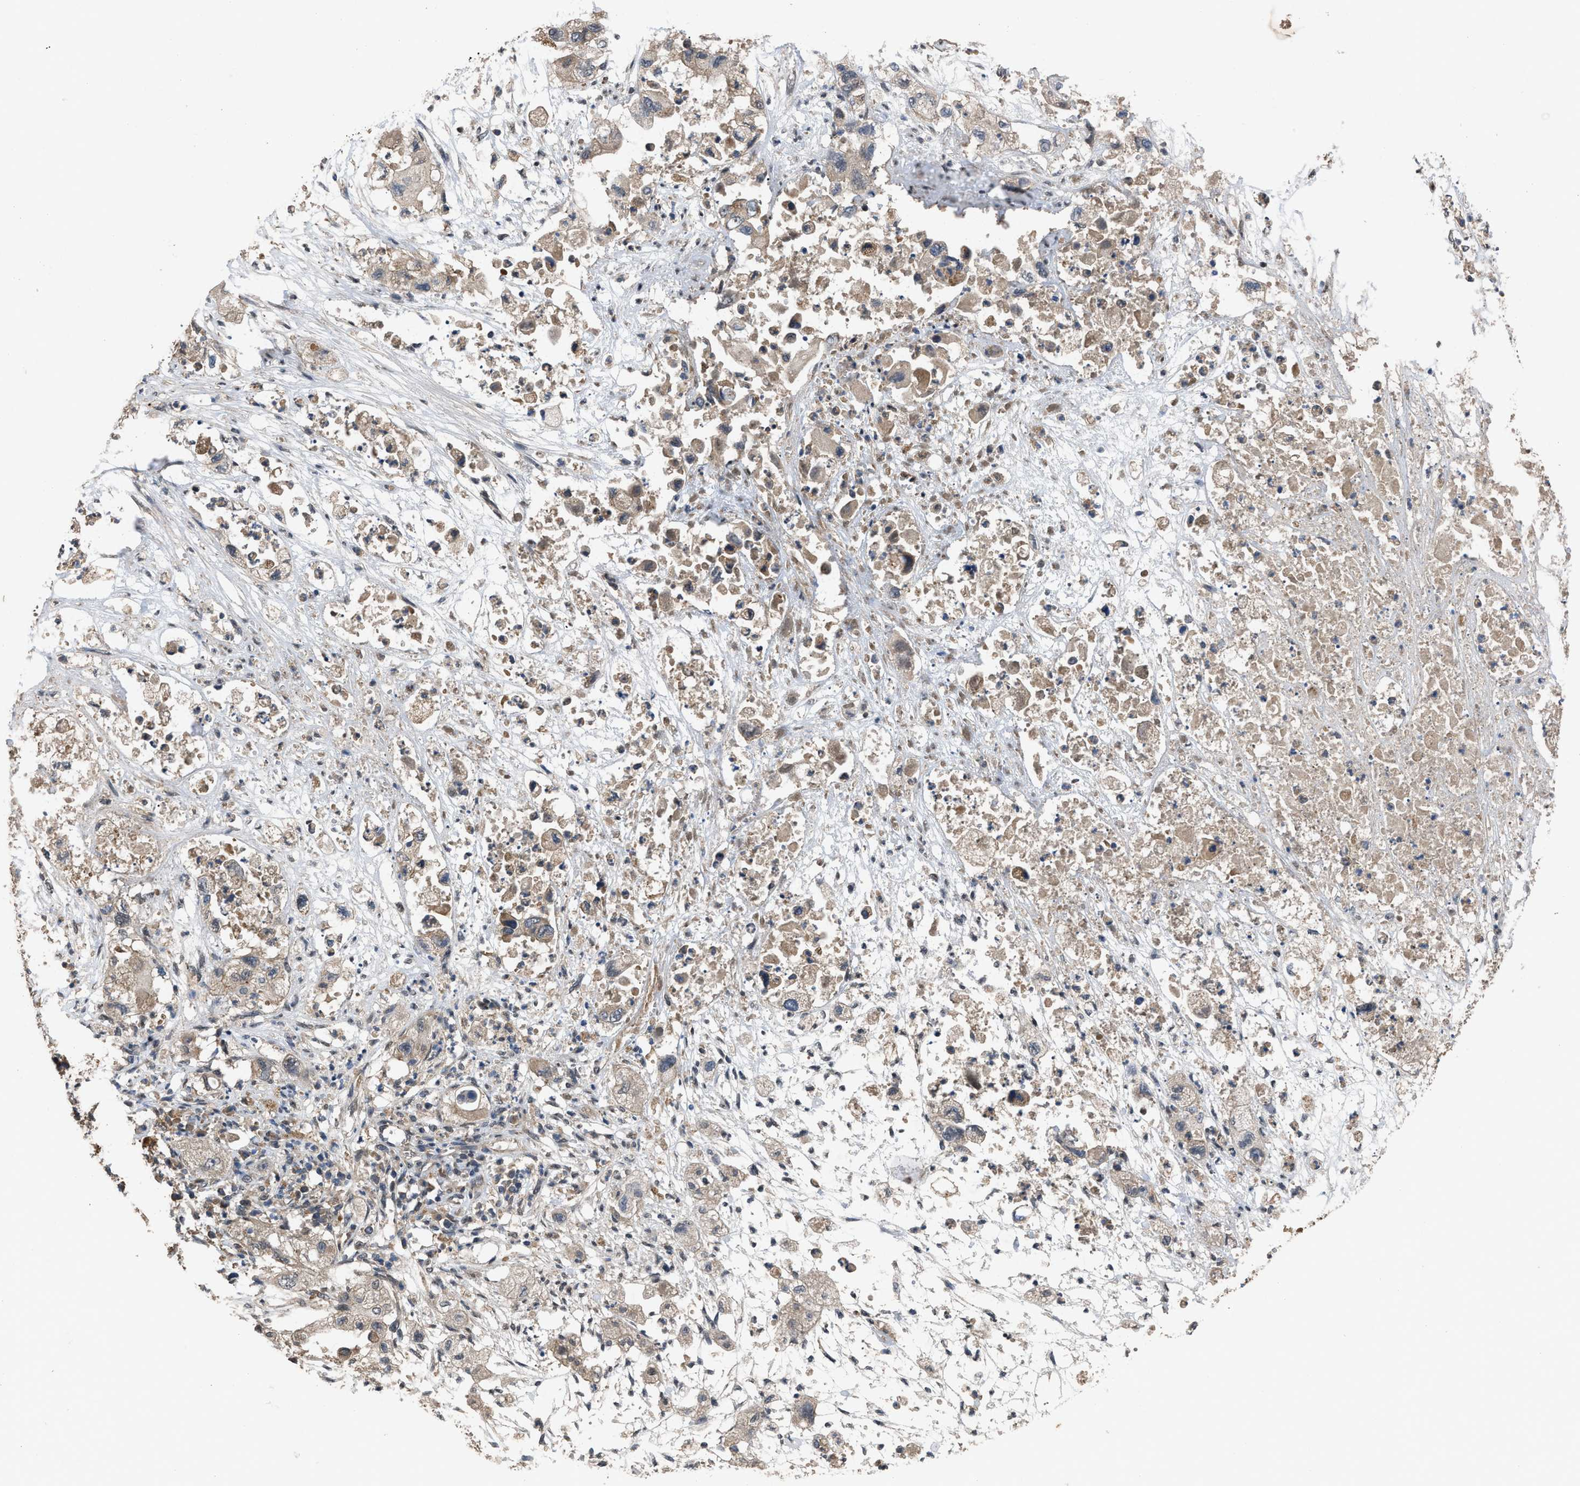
{"staining": {"intensity": "weak", "quantity": ">75%", "location": "cytoplasmic/membranous"}, "tissue": "pancreatic cancer", "cell_type": "Tumor cells", "image_type": "cancer", "snomed": [{"axis": "morphology", "description": "Adenocarcinoma, NOS"}, {"axis": "topography", "description": "Pancreas"}], "caption": "This histopathology image shows pancreatic cancer stained with immunohistochemistry to label a protein in brown. The cytoplasmic/membranous of tumor cells show weak positivity for the protein. Nuclei are counter-stained blue.", "gene": "UTRN", "patient": {"sex": "female", "age": 78}}